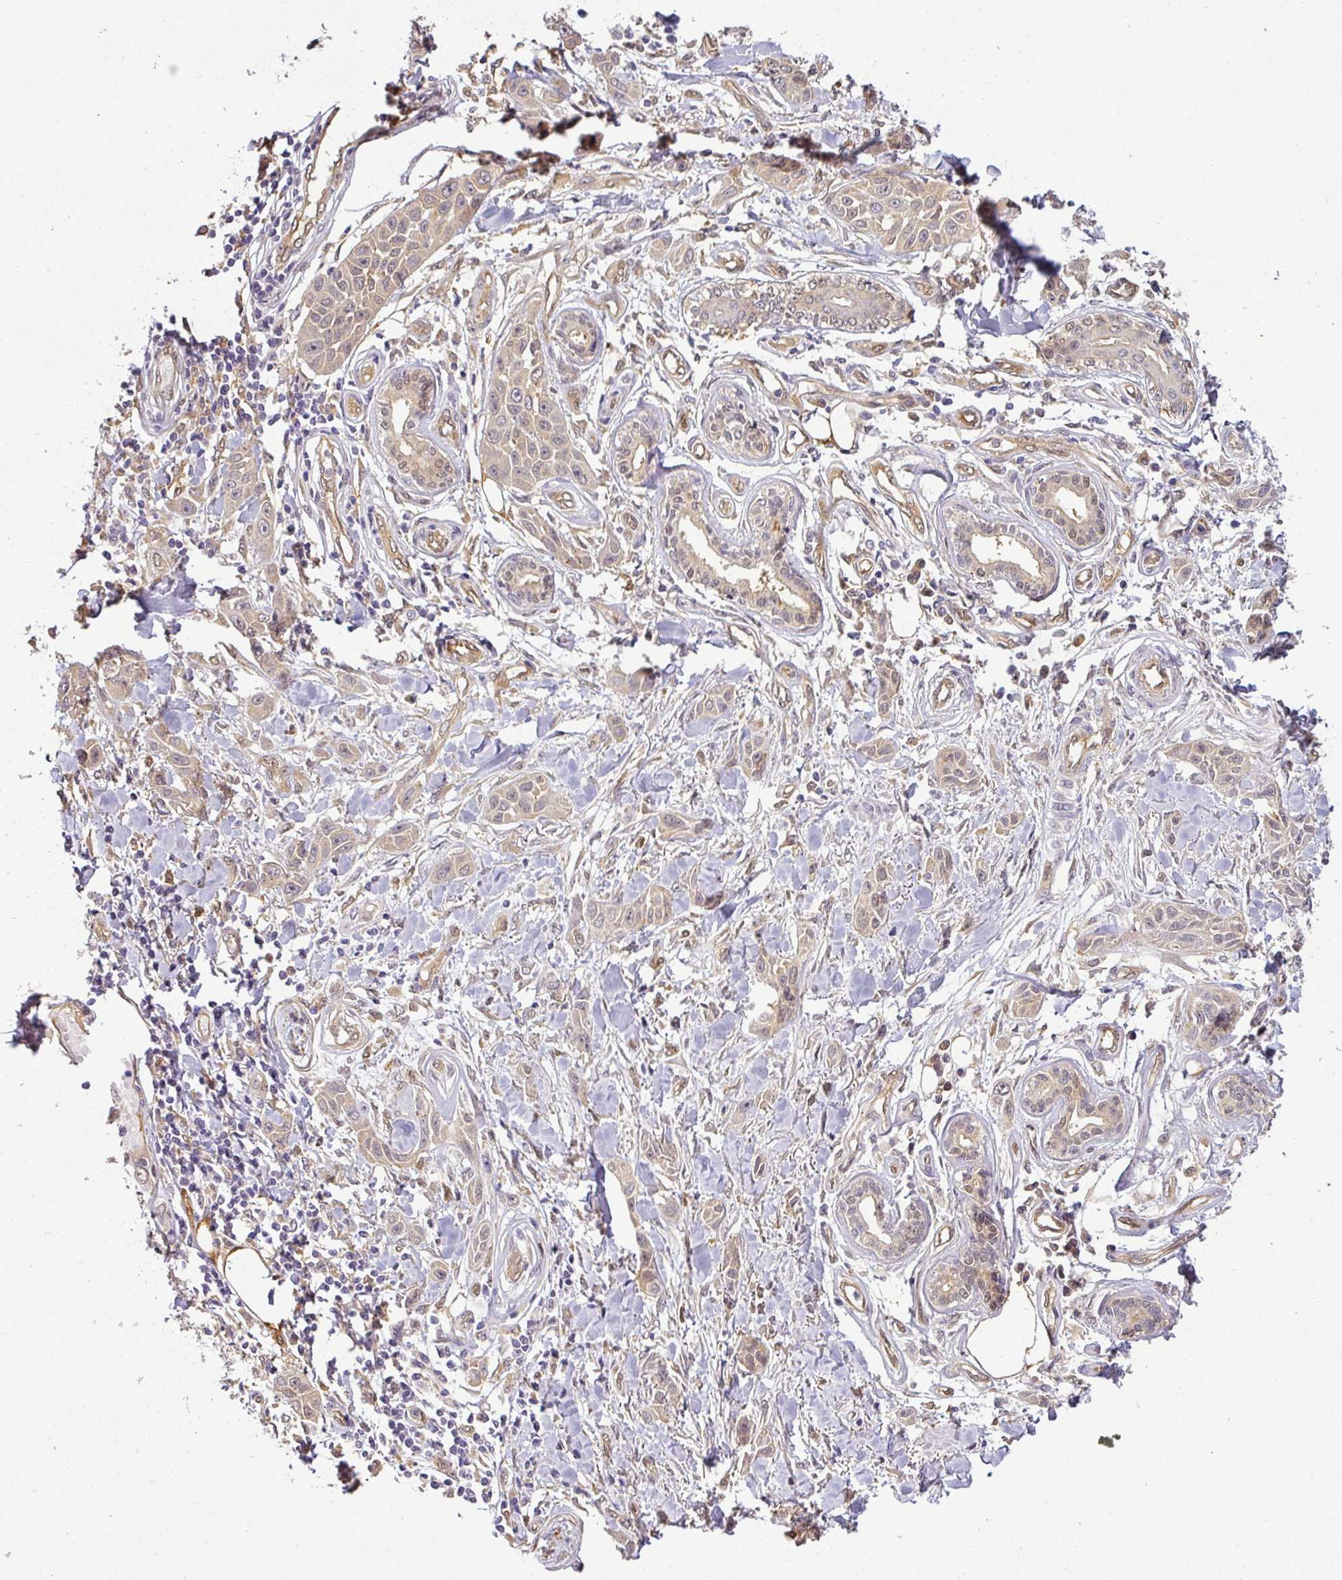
{"staining": {"intensity": "weak", "quantity": "<25%", "location": "cytoplasmic/membranous"}, "tissue": "skin cancer", "cell_type": "Tumor cells", "image_type": "cancer", "snomed": [{"axis": "morphology", "description": "Squamous cell carcinoma, NOS"}, {"axis": "topography", "description": "Skin"}], "caption": "Protein analysis of skin cancer reveals no significant staining in tumor cells.", "gene": "ANKRD18A", "patient": {"sex": "female", "age": 69}}